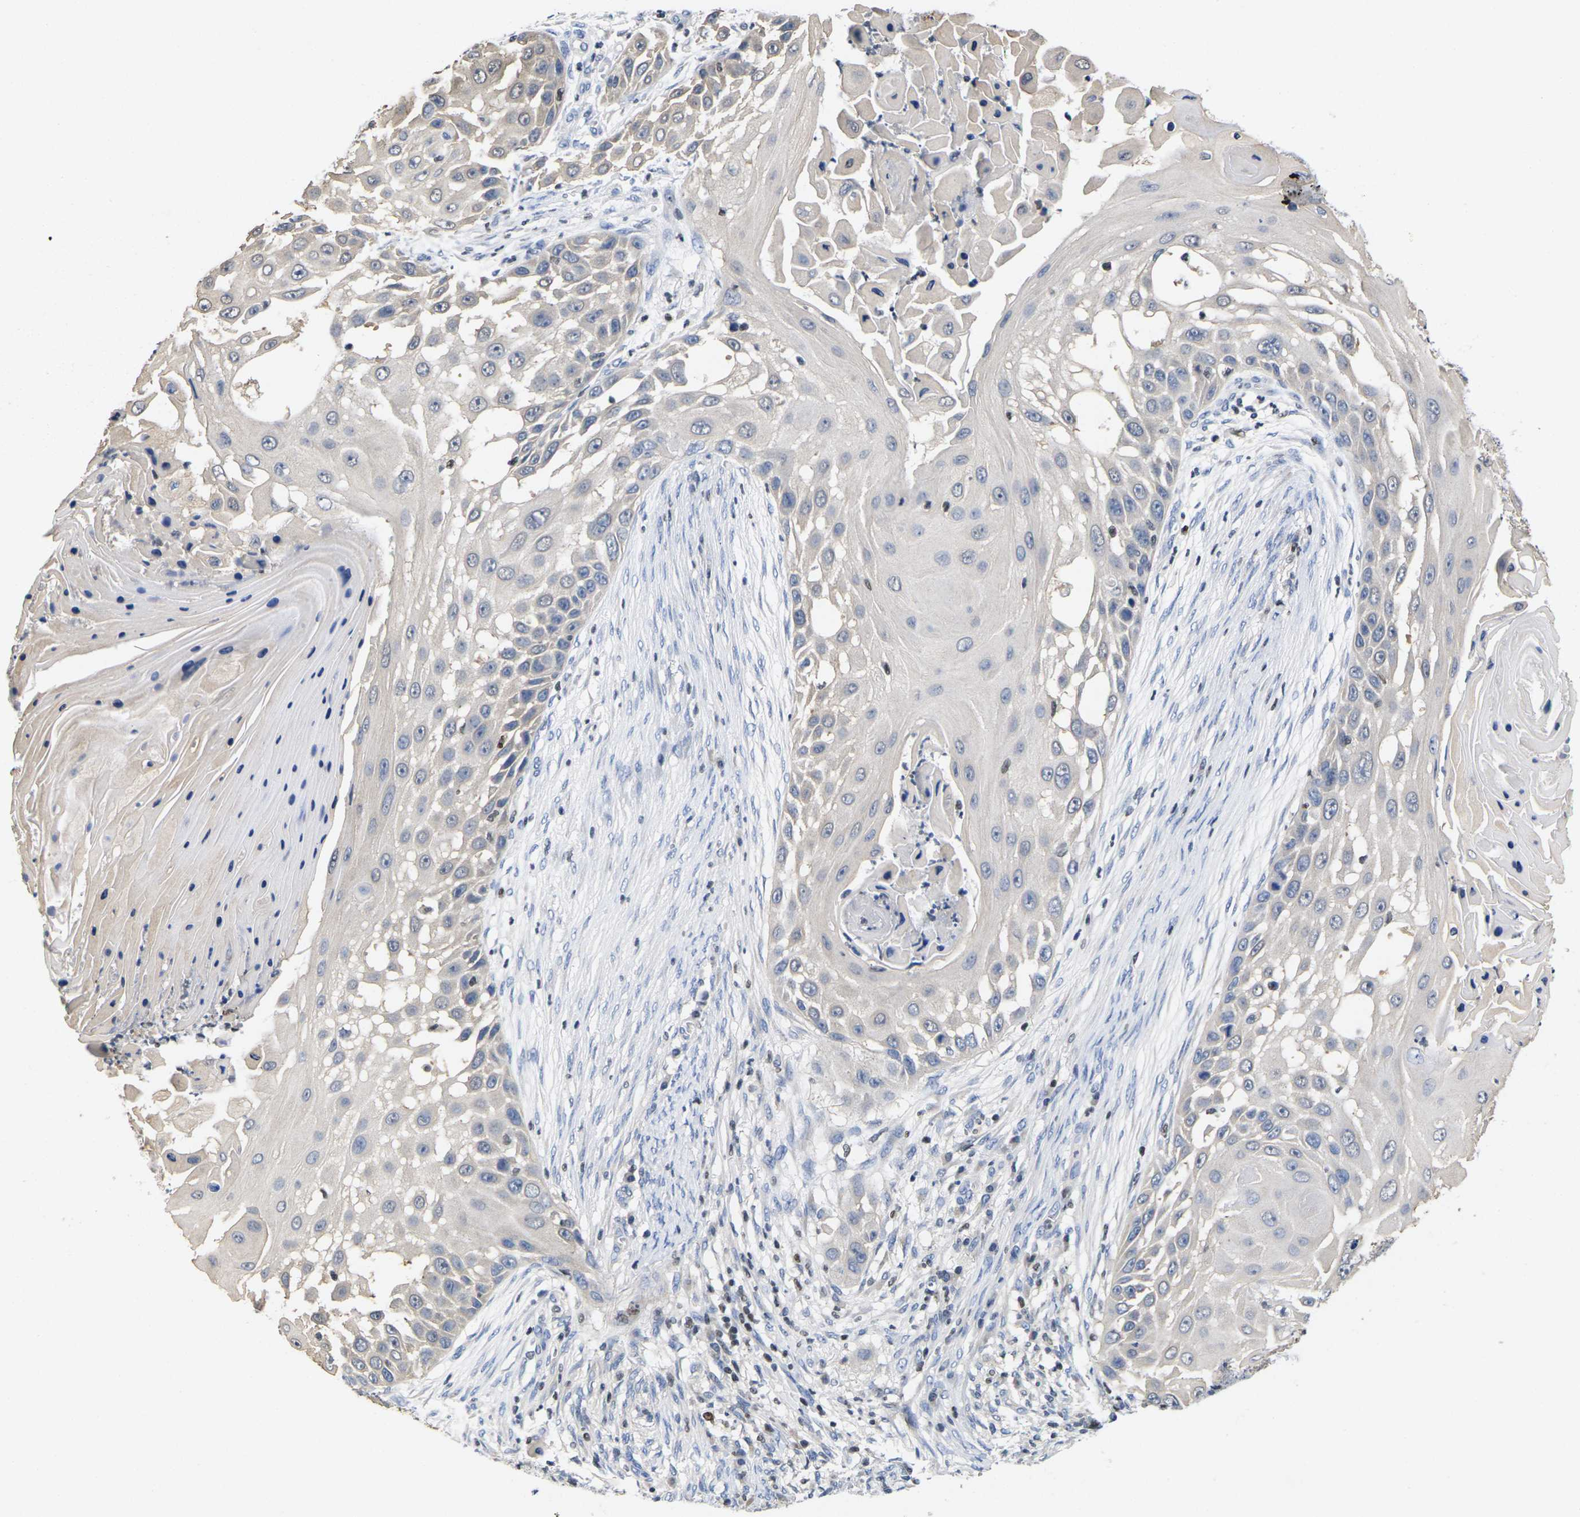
{"staining": {"intensity": "negative", "quantity": "none", "location": "none"}, "tissue": "skin cancer", "cell_type": "Tumor cells", "image_type": "cancer", "snomed": [{"axis": "morphology", "description": "Squamous cell carcinoma, NOS"}, {"axis": "topography", "description": "Skin"}], "caption": "The immunohistochemistry (IHC) photomicrograph has no significant expression in tumor cells of squamous cell carcinoma (skin) tissue.", "gene": "IKZF1", "patient": {"sex": "female", "age": 44}}